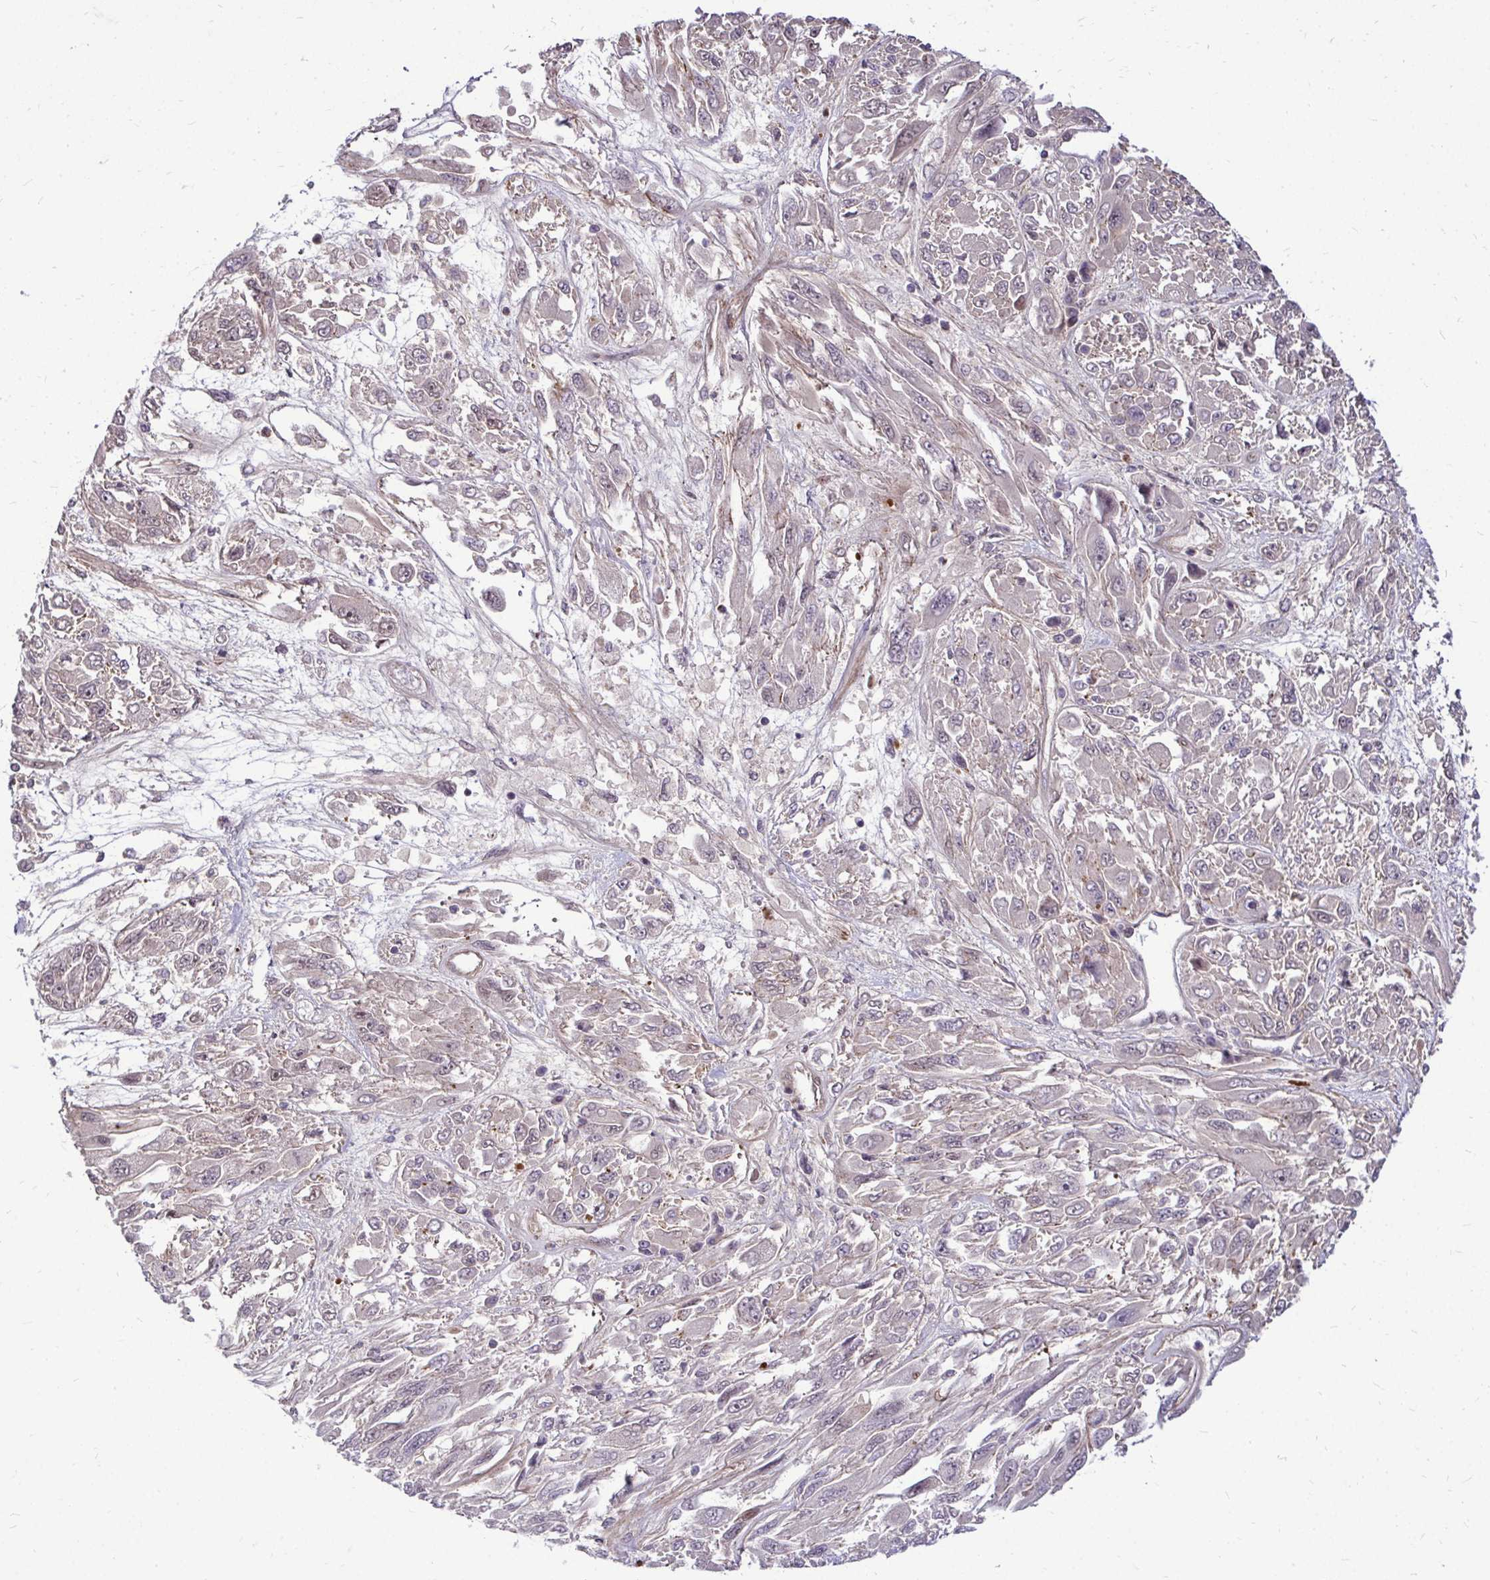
{"staining": {"intensity": "negative", "quantity": "none", "location": "none"}, "tissue": "melanoma", "cell_type": "Tumor cells", "image_type": "cancer", "snomed": [{"axis": "morphology", "description": "Malignant melanoma, NOS"}, {"axis": "topography", "description": "Skin"}], "caption": "Tumor cells are negative for brown protein staining in malignant melanoma.", "gene": "TRIP6", "patient": {"sex": "female", "age": 91}}